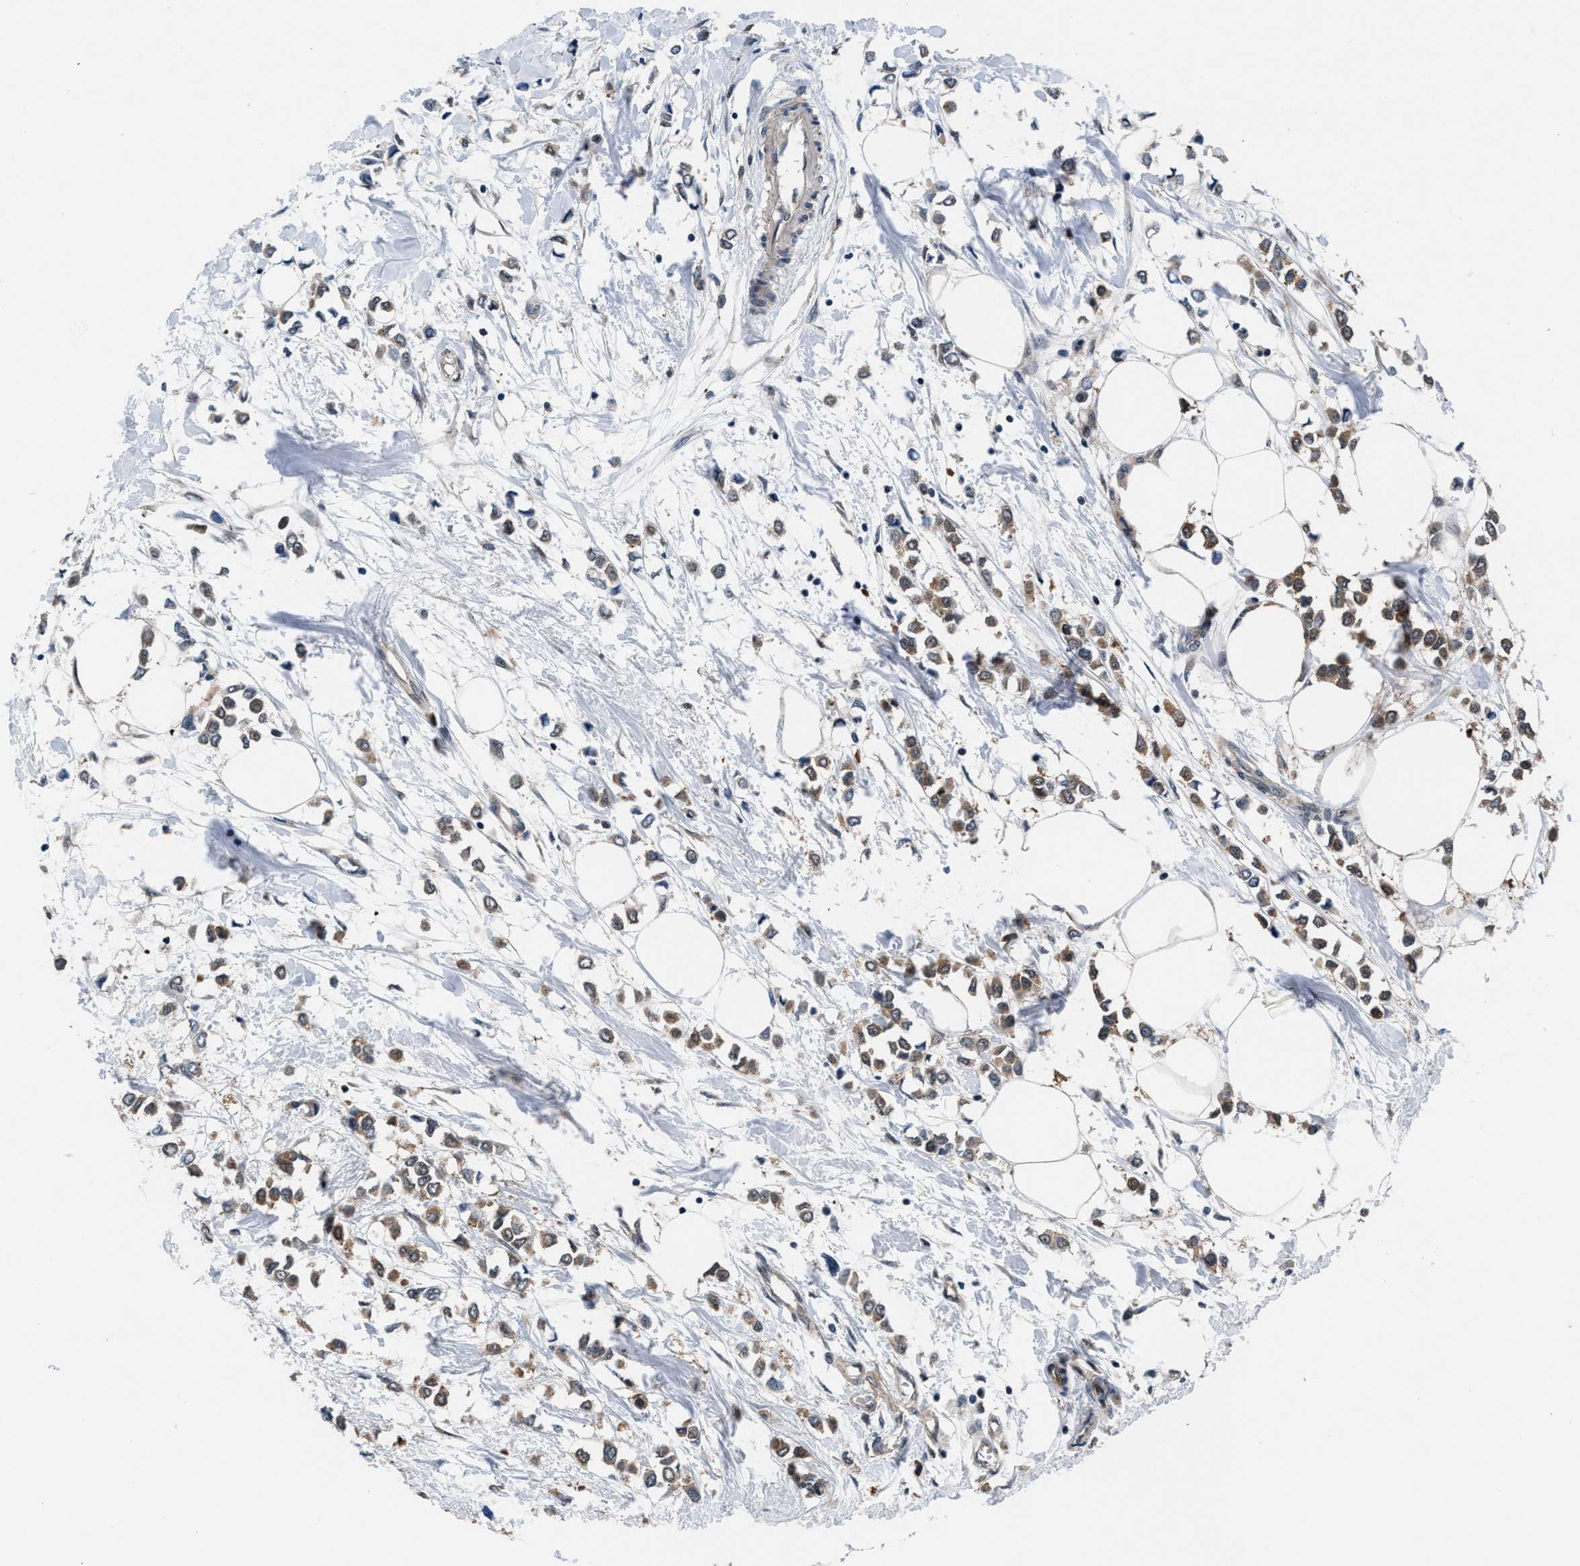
{"staining": {"intensity": "moderate", "quantity": ">75%", "location": "cytoplasmic/membranous"}, "tissue": "breast cancer", "cell_type": "Tumor cells", "image_type": "cancer", "snomed": [{"axis": "morphology", "description": "Lobular carcinoma"}, {"axis": "topography", "description": "Breast"}], "caption": "About >75% of tumor cells in human breast cancer display moderate cytoplasmic/membranous protein positivity as visualized by brown immunohistochemical staining.", "gene": "PRPSAP2", "patient": {"sex": "female", "age": 51}}